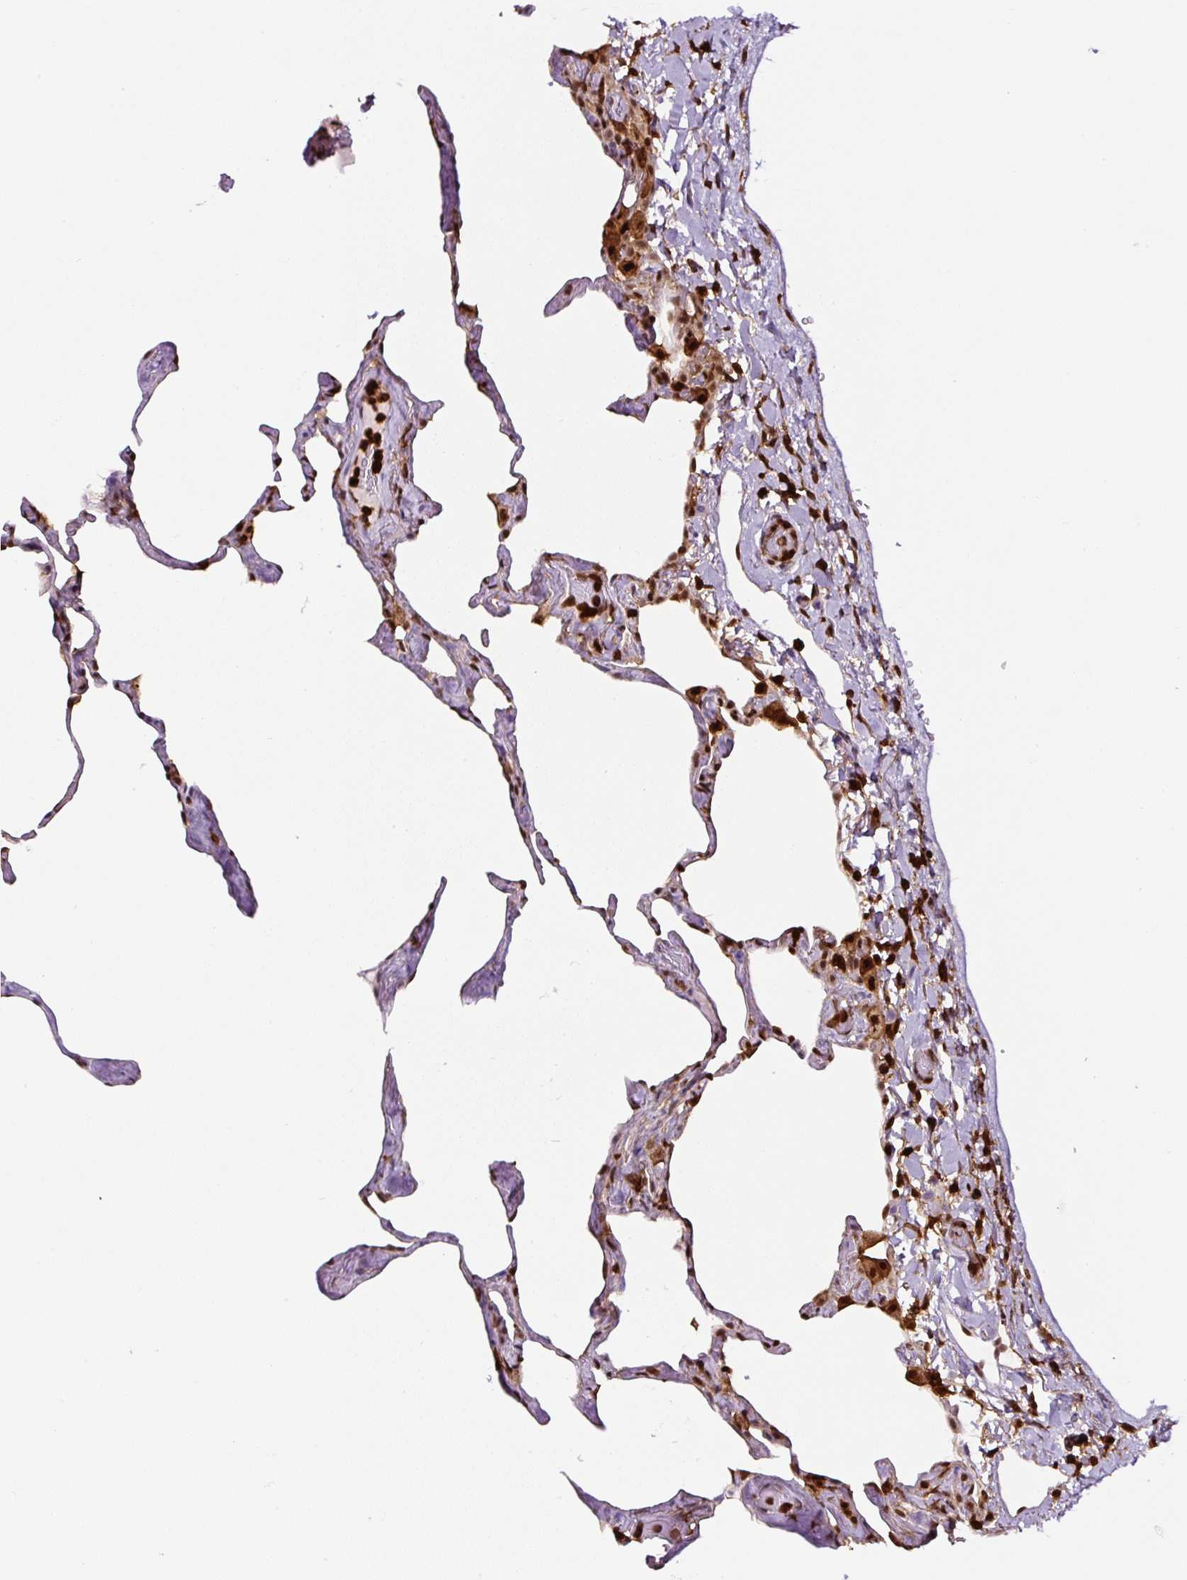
{"staining": {"intensity": "moderate", "quantity": "25%-75%", "location": "cytoplasmic/membranous,nuclear"}, "tissue": "lung", "cell_type": "Alveolar cells", "image_type": "normal", "snomed": [{"axis": "morphology", "description": "Normal tissue, NOS"}, {"axis": "topography", "description": "Lung"}], "caption": "Benign lung demonstrates moderate cytoplasmic/membranous,nuclear staining in about 25%-75% of alveolar cells, visualized by immunohistochemistry.", "gene": "ANXA1", "patient": {"sex": "male", "age": 65}}